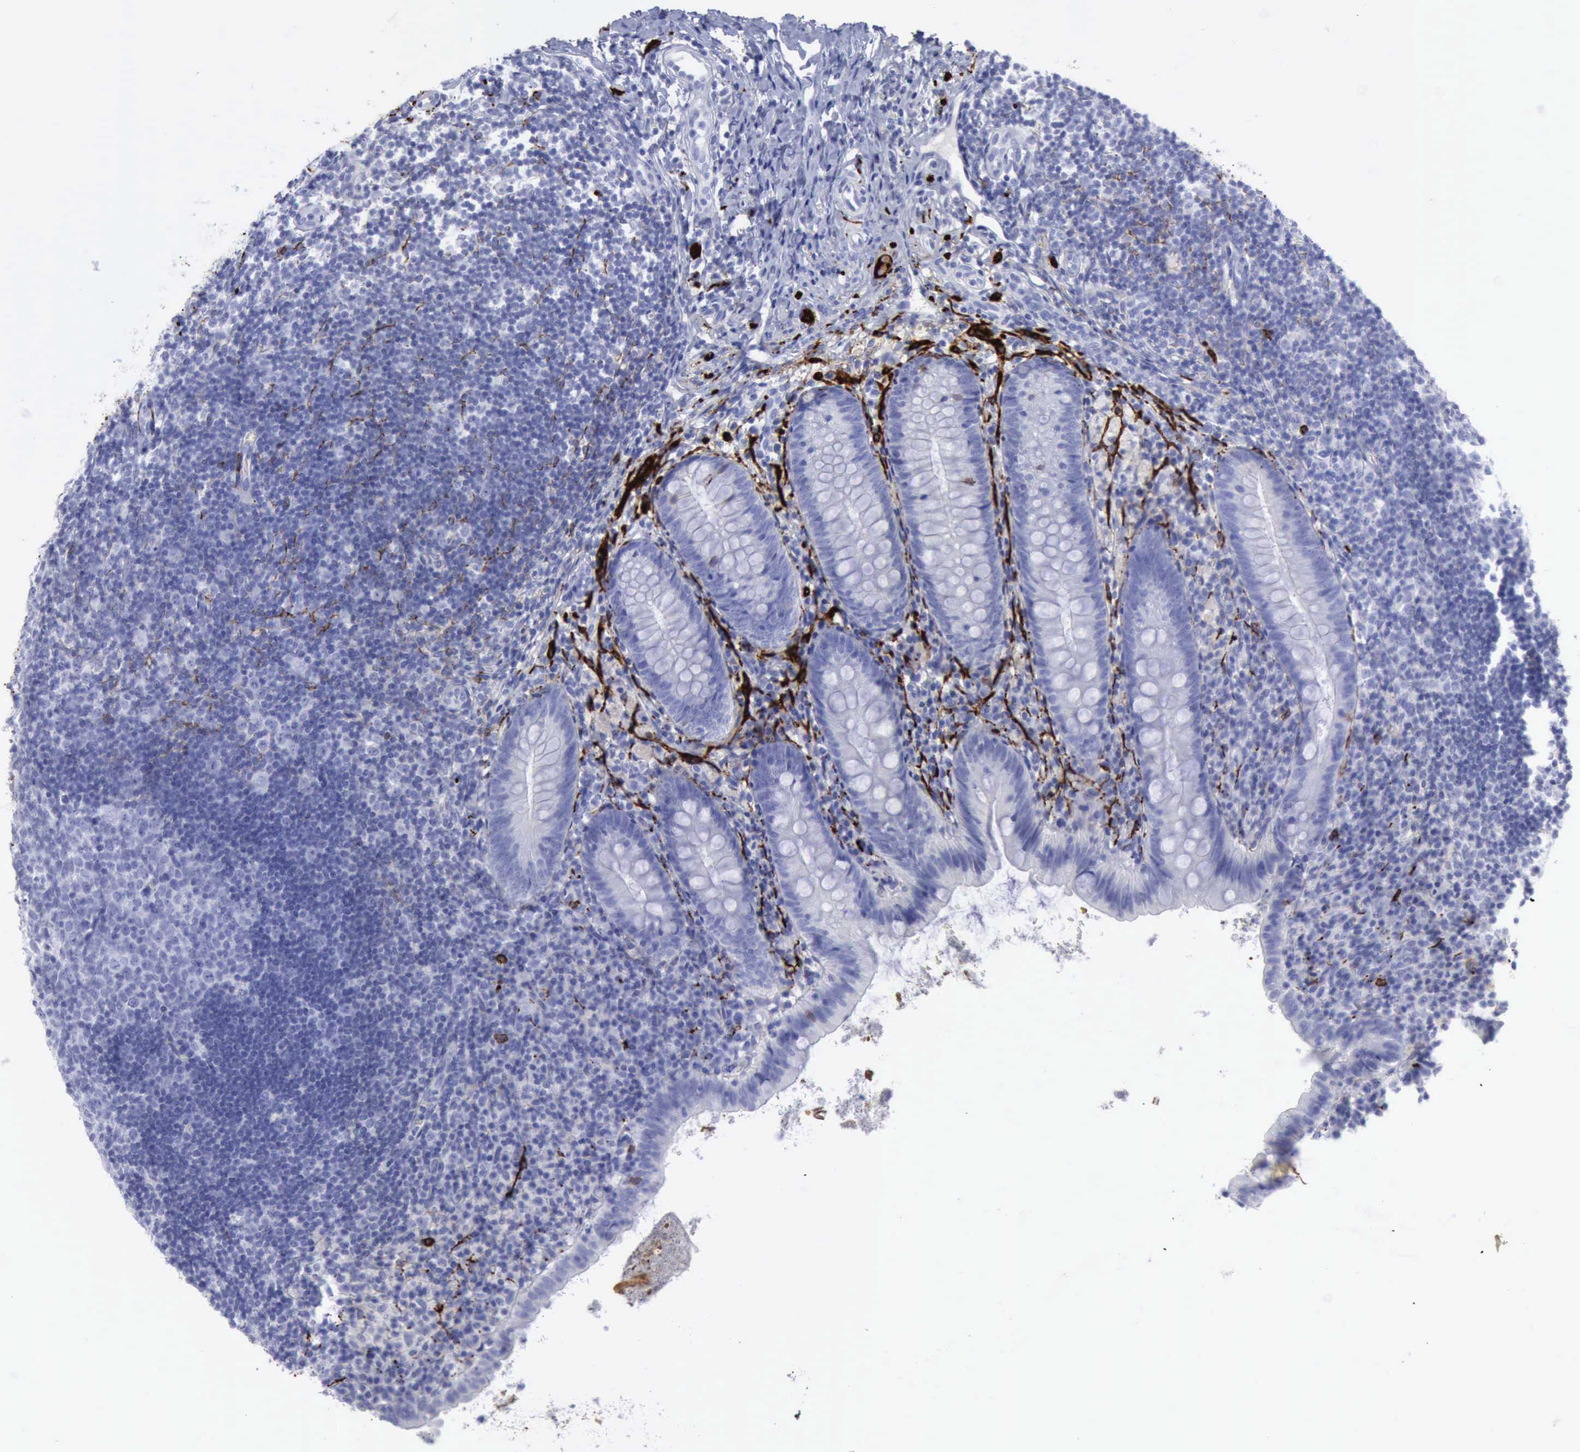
{"staining": {"intensity": "negative", "quantity": "none", "location": "none"}, "tissue": "appendix", "cell_type": "Glandular cells", "image_type": "normal", "snomed": [{"axis": "morphology", "description": "Normal tissue, NOS"}, {"axis": "topography", "description": "Appendix"}], "caption": "Immunohistochemistry (IHC) of unremarkable appendix demonstrates no positivity in glandular cells.", "gene": "NCAM1", "patient": {"sex": "female", "age": 9}}